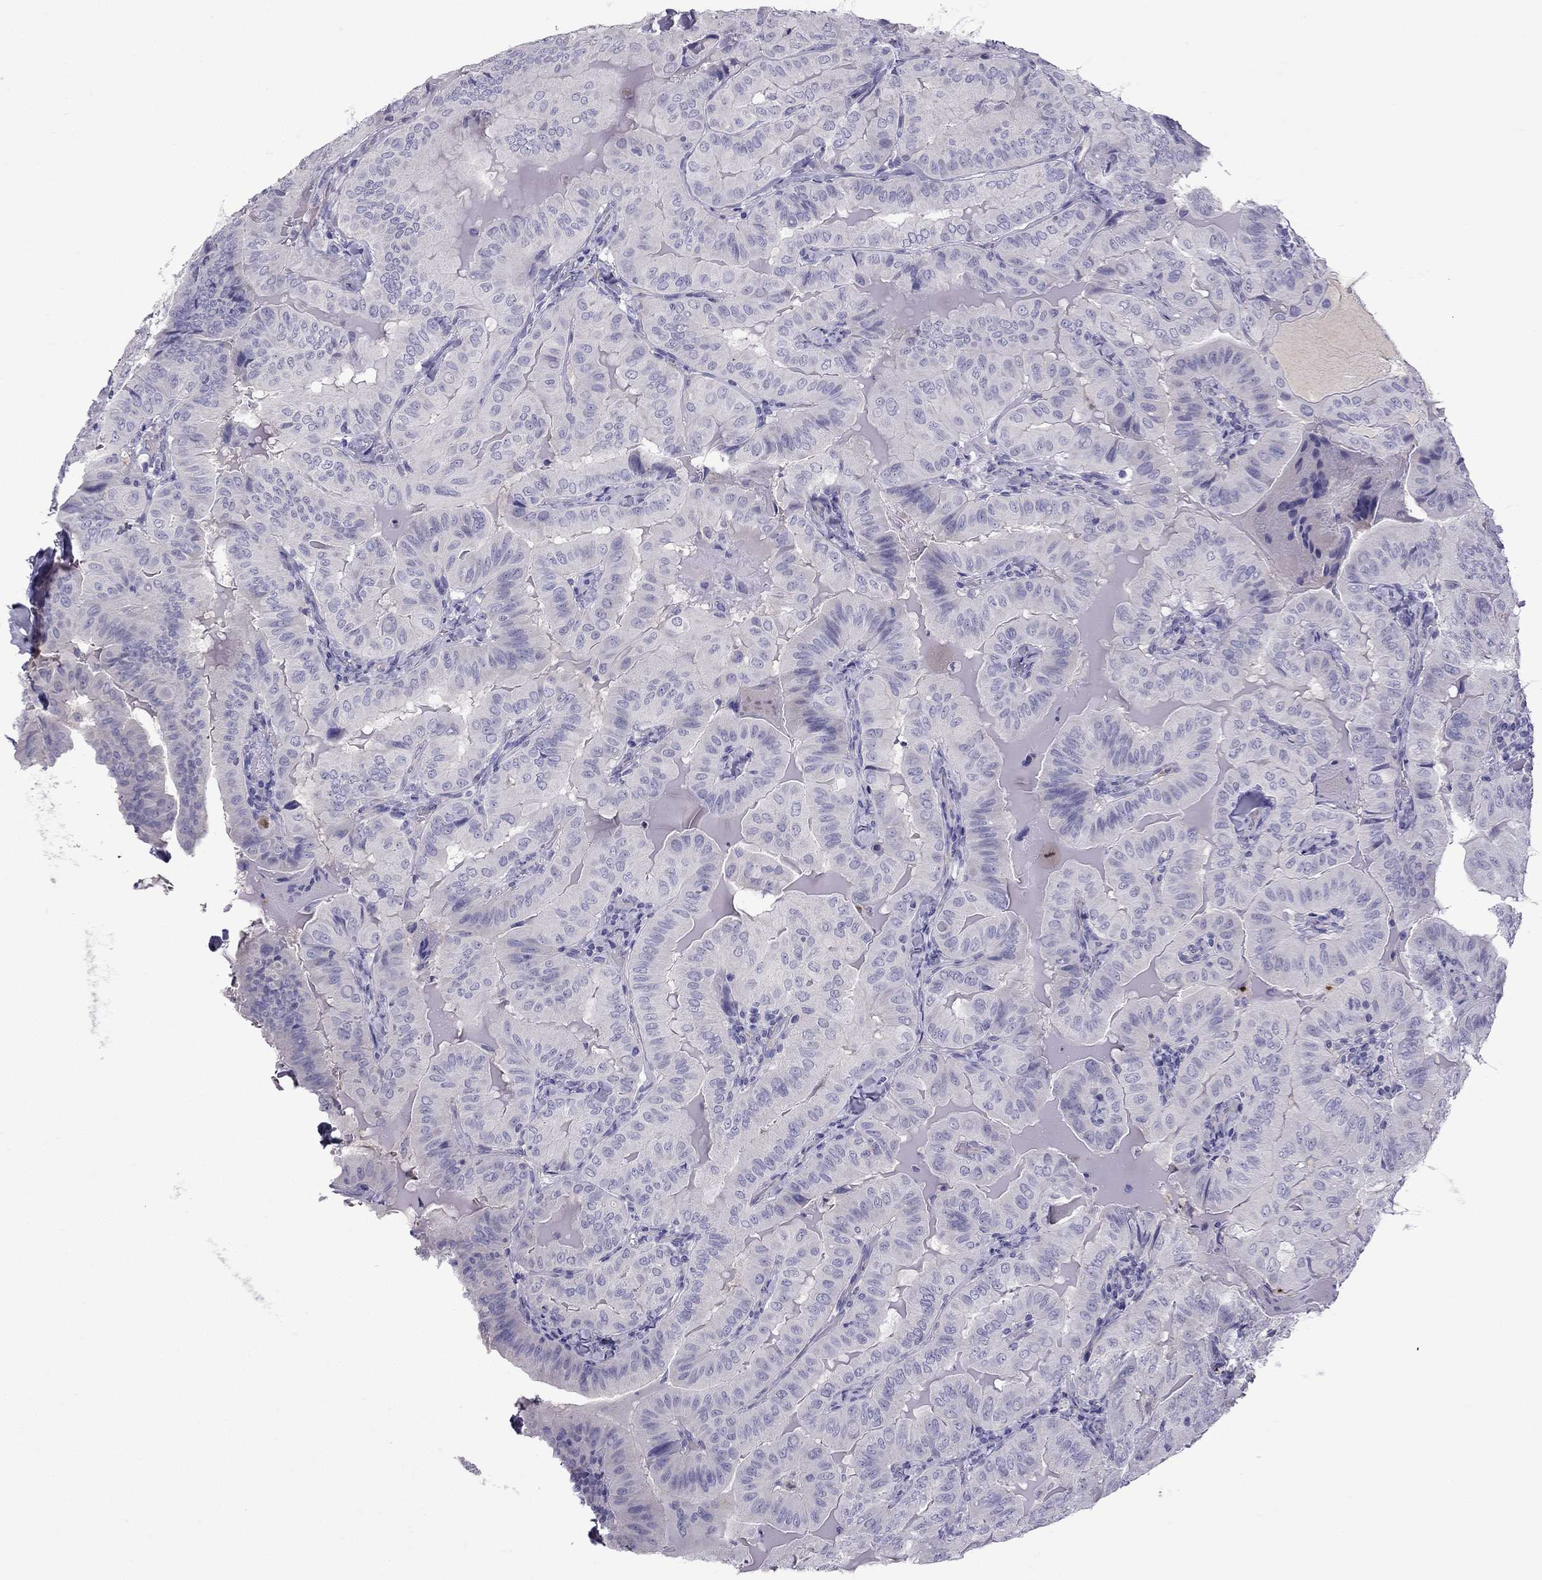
{"staining": {"intensity": "negative", "quantity": "none", "location": "none"}, "tissue": "thyroid cancer", "cell_type": "Tumor cells", "image_type": "cancer", "snomed": [{"axis": "morphology", "description": "Papillary adenocarcinoma, NOS"}, {"axis": "topography", "description": "Thyroid gland"}], "caption": "A histopathology image of human thyroid cancer is negative for staining in tumor cells.", "gene": "STOML3", "patient": {"sex": "female", "age": 68}}